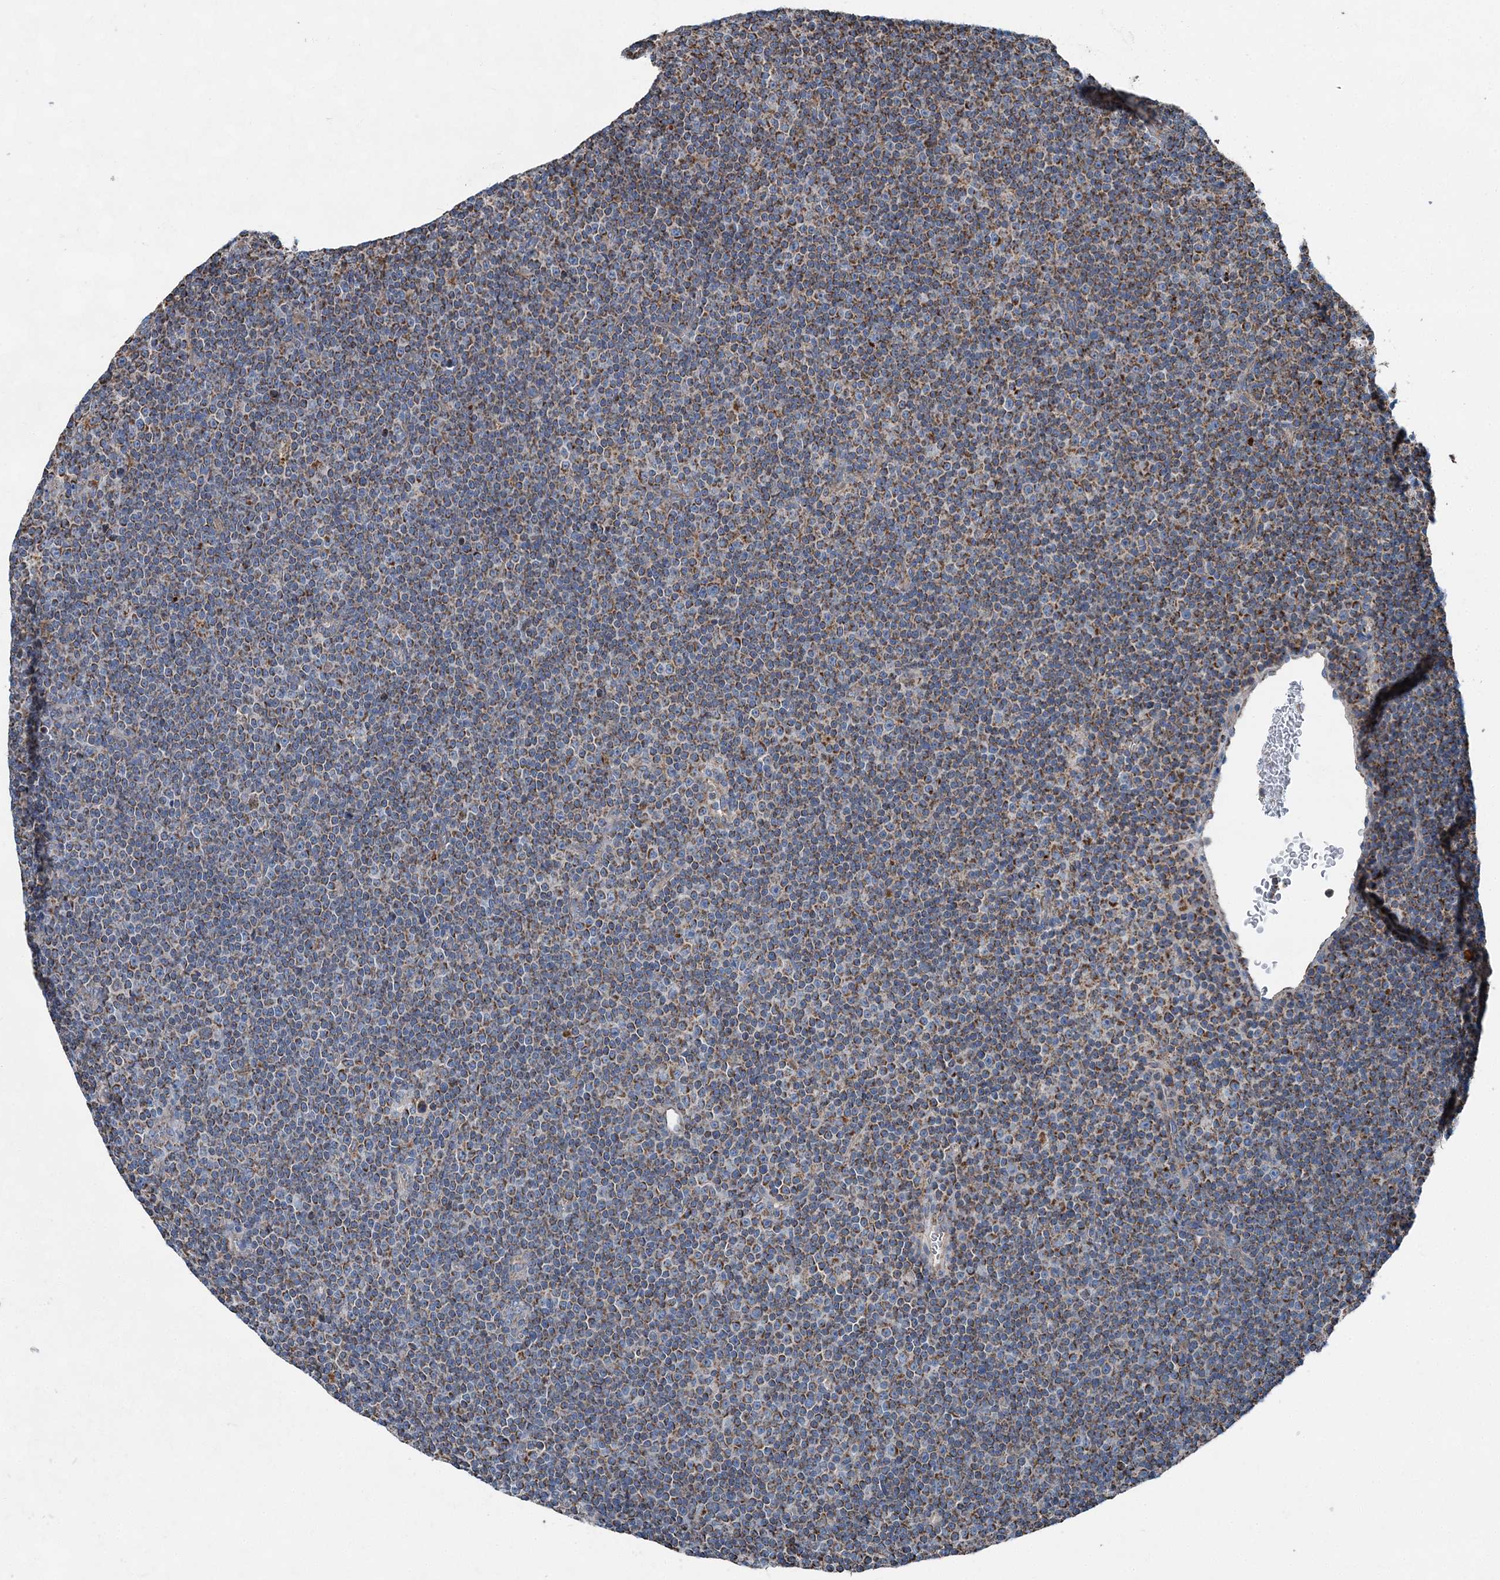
{"staining": {"intensity": "moderate", "quantity": ">75%", "location": "cytoplasmic/membranous"}, "tissue": "lymphoma", "cell_type": "Tumor cells", "image_type": "cancer", "snomed": [{"axis": "morphology", "description": "Malignant lymphoma, non-Hodgkin's type, Low grade"}, {"axis": "topography", "description": "Lymph node"}], "caption": "Brown immunohistochemical staining in human lymphoma exhibits moderate cytoplasmic/membranous staining in about >75% of tumor cells.", "gene": "SPAG16", "patient": {"sex": "female", "age": 67}}